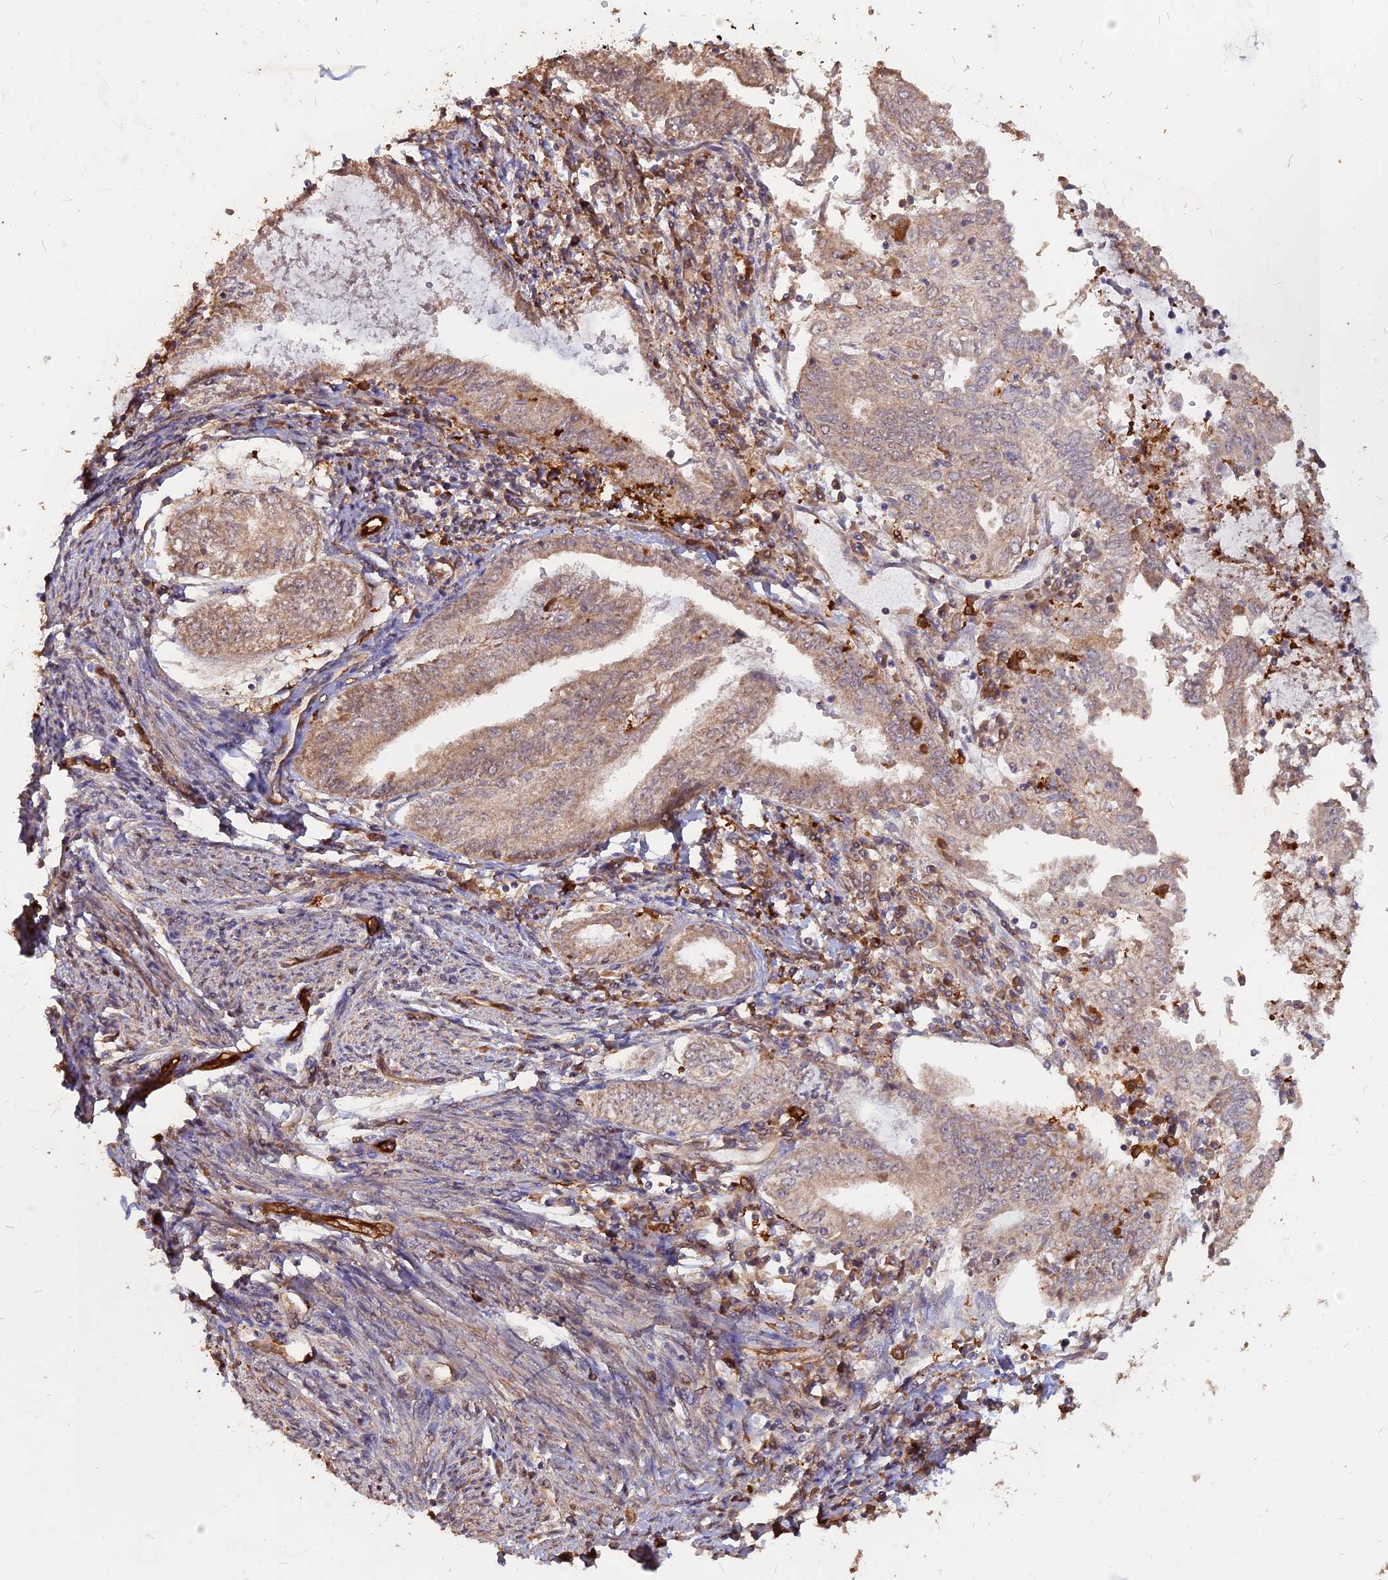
{"staining": {"intensity": "weak", "quantity": "25%-75%", "location": "cytoplasmic/membranous"}, "tissue": "endometrial cancer", "cell_type": "Tumor cells", "image_type": "cancer", "snomed": [{"axis": "morphology", "description": "Adenocarcinoma, NOS"}, {"axis": "topography", "description": "Endometrium"}], "caption": "Immunohistochemical staining of human endometrial cancer demonstrates low levels of weak cytoplasmic/membranous positivity in approximately 25%-75% of tumor cells.", "gene": "SAC3D1", "patient": {"sex": "female", "age": 66}}